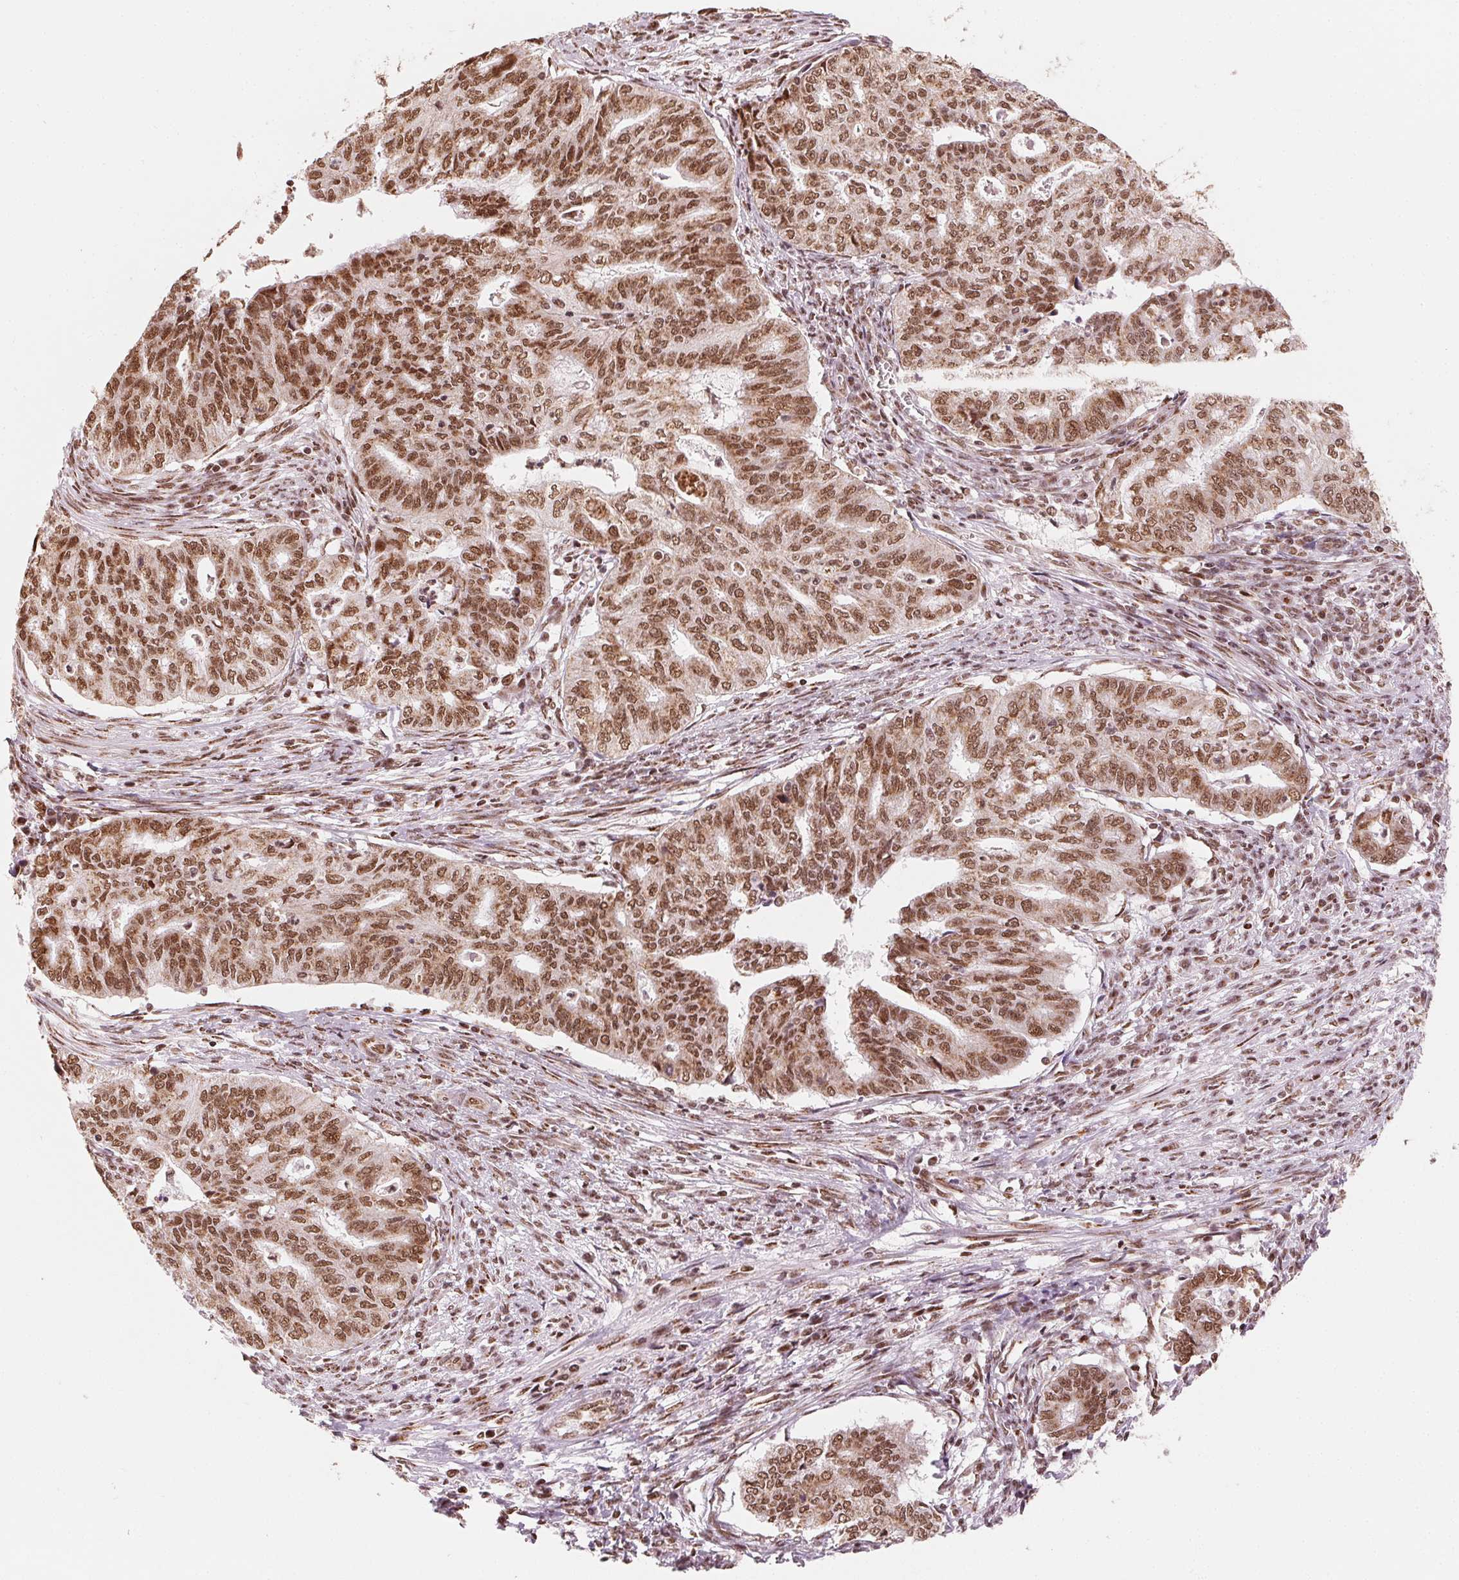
{"staining": {"intensity": "moderate", "quantity": ">75%", "location": "cytoplasmic/membranous,nuclear"}, "tissue": "endometrial cancer", "cell_type": "Tumor cells", "image_type": "cancer", "snomed": [{"axis": "morphology", "description": "Adenocarcinoma, NOS"}, {"axis": "topography", "description": "Endometrium"}], "caption": "This micrograph reveals endometrial adenocarcinoma stained with immunohistochemistry to label a protein in brown. The cytoplasmic/membranous and nuclear of tumor cells show moderate positivity for the protein. Nuclei are counter-stained blue.", "gene": "TOPORS", "patient": {"sex": "female", "age": 79}}